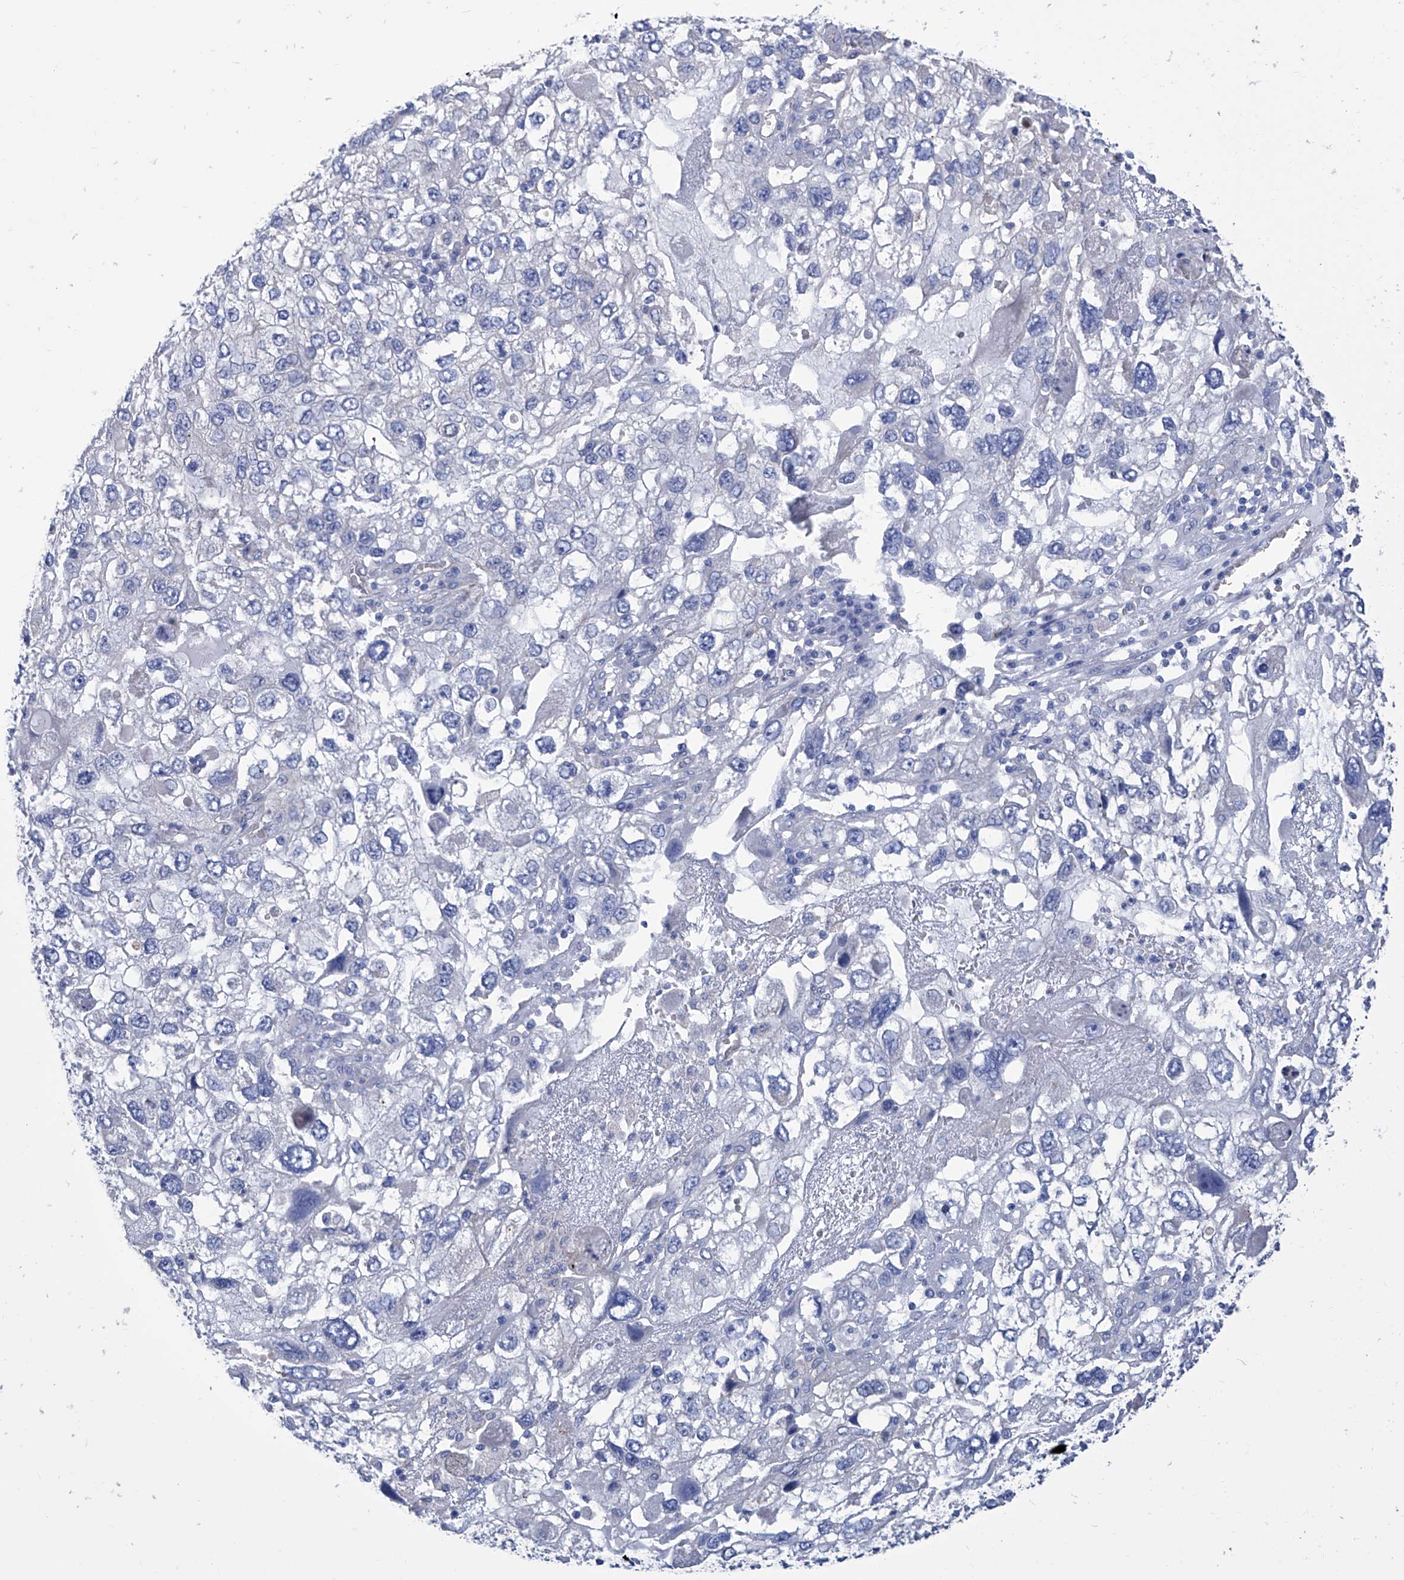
{"staining": {"intensity": "negative", "quantity": "none", "location": "none"}, "tissue": "endometrial cancer", "cell_type": "Tumor cells", "image_type": "cancer", "snomed": [{"axis": "morphology", "description": "Adenocarcinoma, NOS"}, {"axis": "topography", "description": "Endometrium"}], "caption": "Tumor cells are negative for protein expression in human endometrial cancer (adenocarcinoma). (Brightfield microscopy of DAB (3,3'-diaminobenzidine) immunohistochemistry (IHC) at high magnification).", "gene": "SMS", "patient": {"sex": "female", "age": 49}}